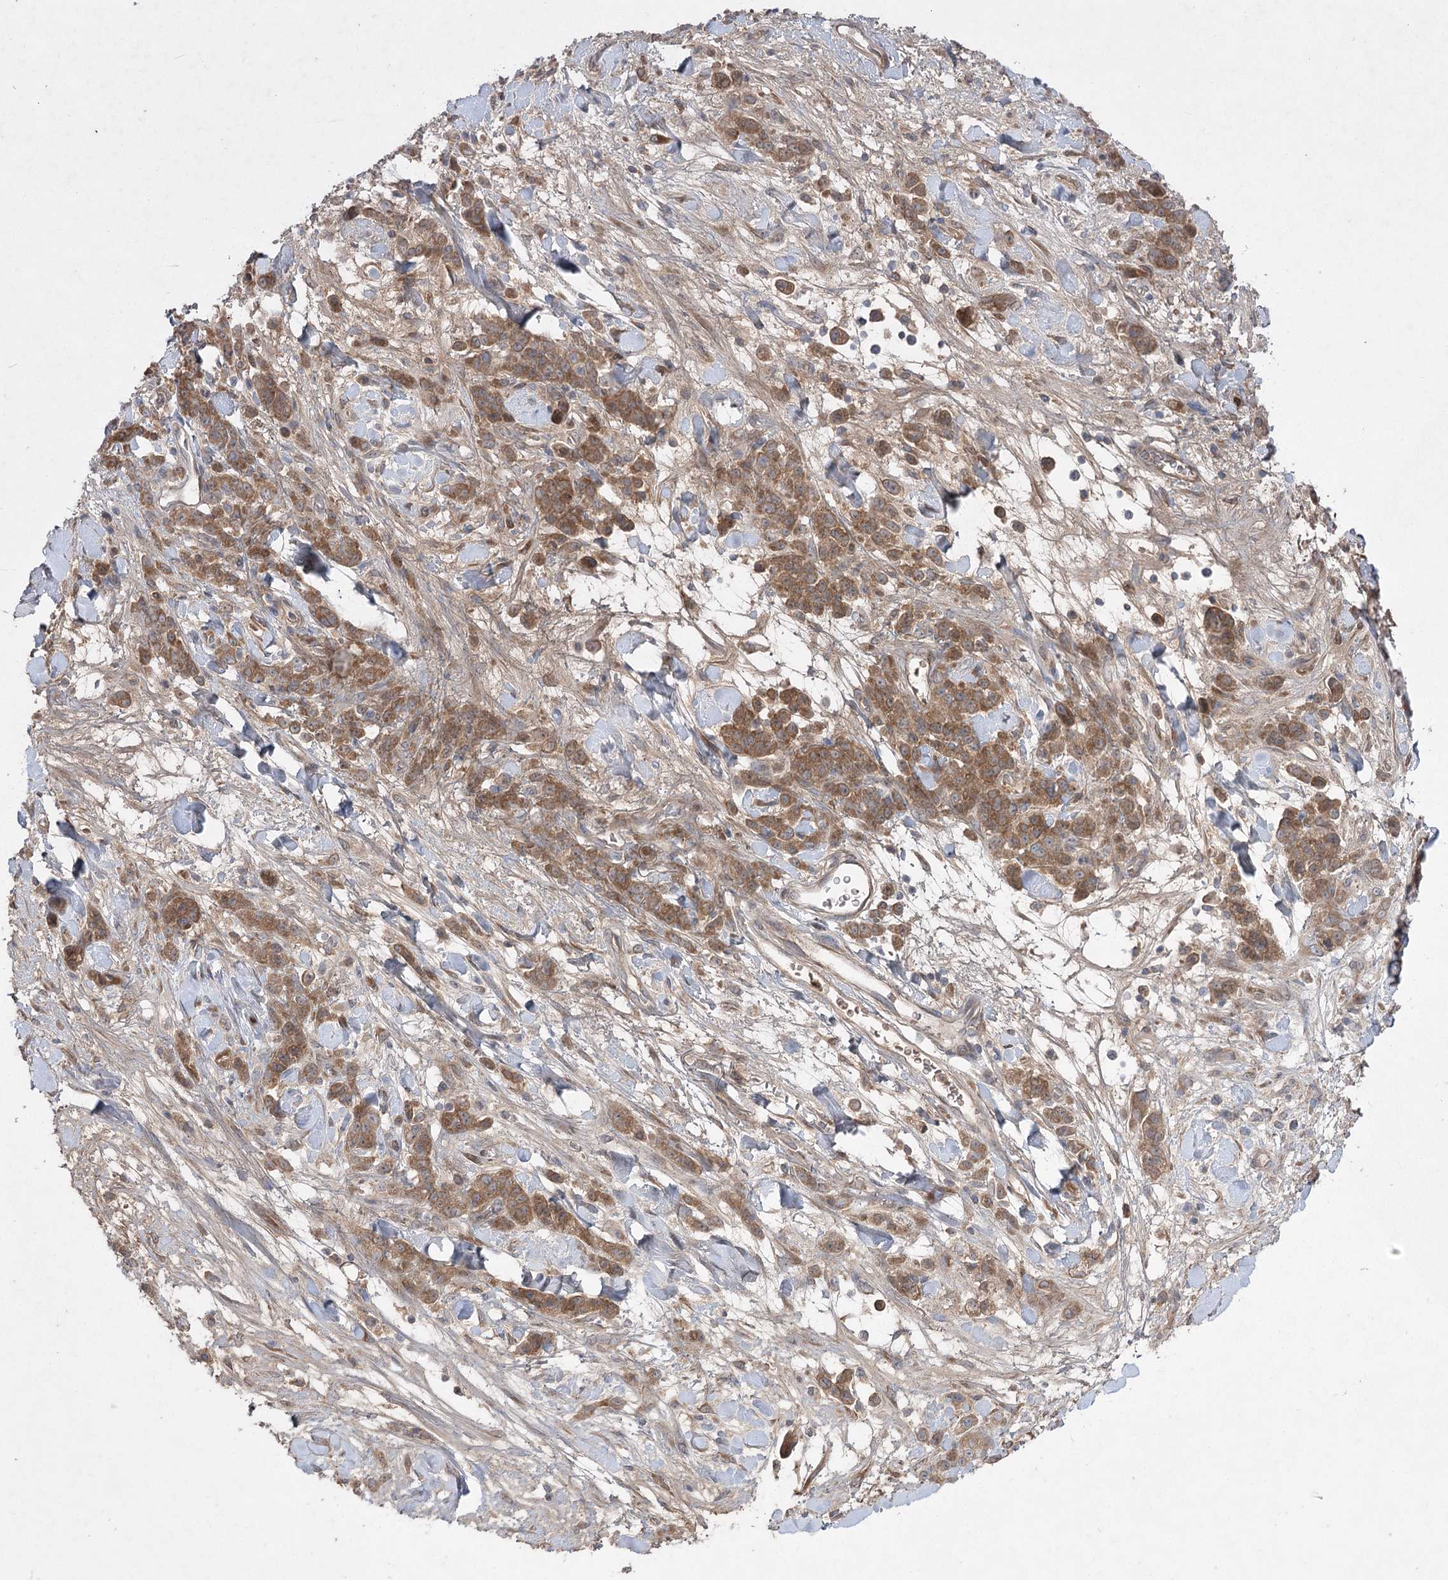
{"staining": {"intensity": "moderate", "quantity": ">75%", "location": "cytoplasmic/membranous"}, "tissue": "stomach cancer", "cell_type": "Tumor cells", "image_type": "cancer", "snomed": [{"axis": "morphology", "description": "Normal tissue, NOS"}, {"axis": "morphology", "description": "Adenocarcinoma, NOS"}, {"axis": "topography", "description": "Stomach"}], "caption": "Immunohistochemical staining of stomach cancer (adenocarcinoma) shows moderate cytoplasmic/membranous protein positivity in about >75% of tumor cells. Ihc stains the protein in brown and the nuclei are stained blue.", "gene": "PLEKHA5", "patient": {"sex": "male", "age": 82}}